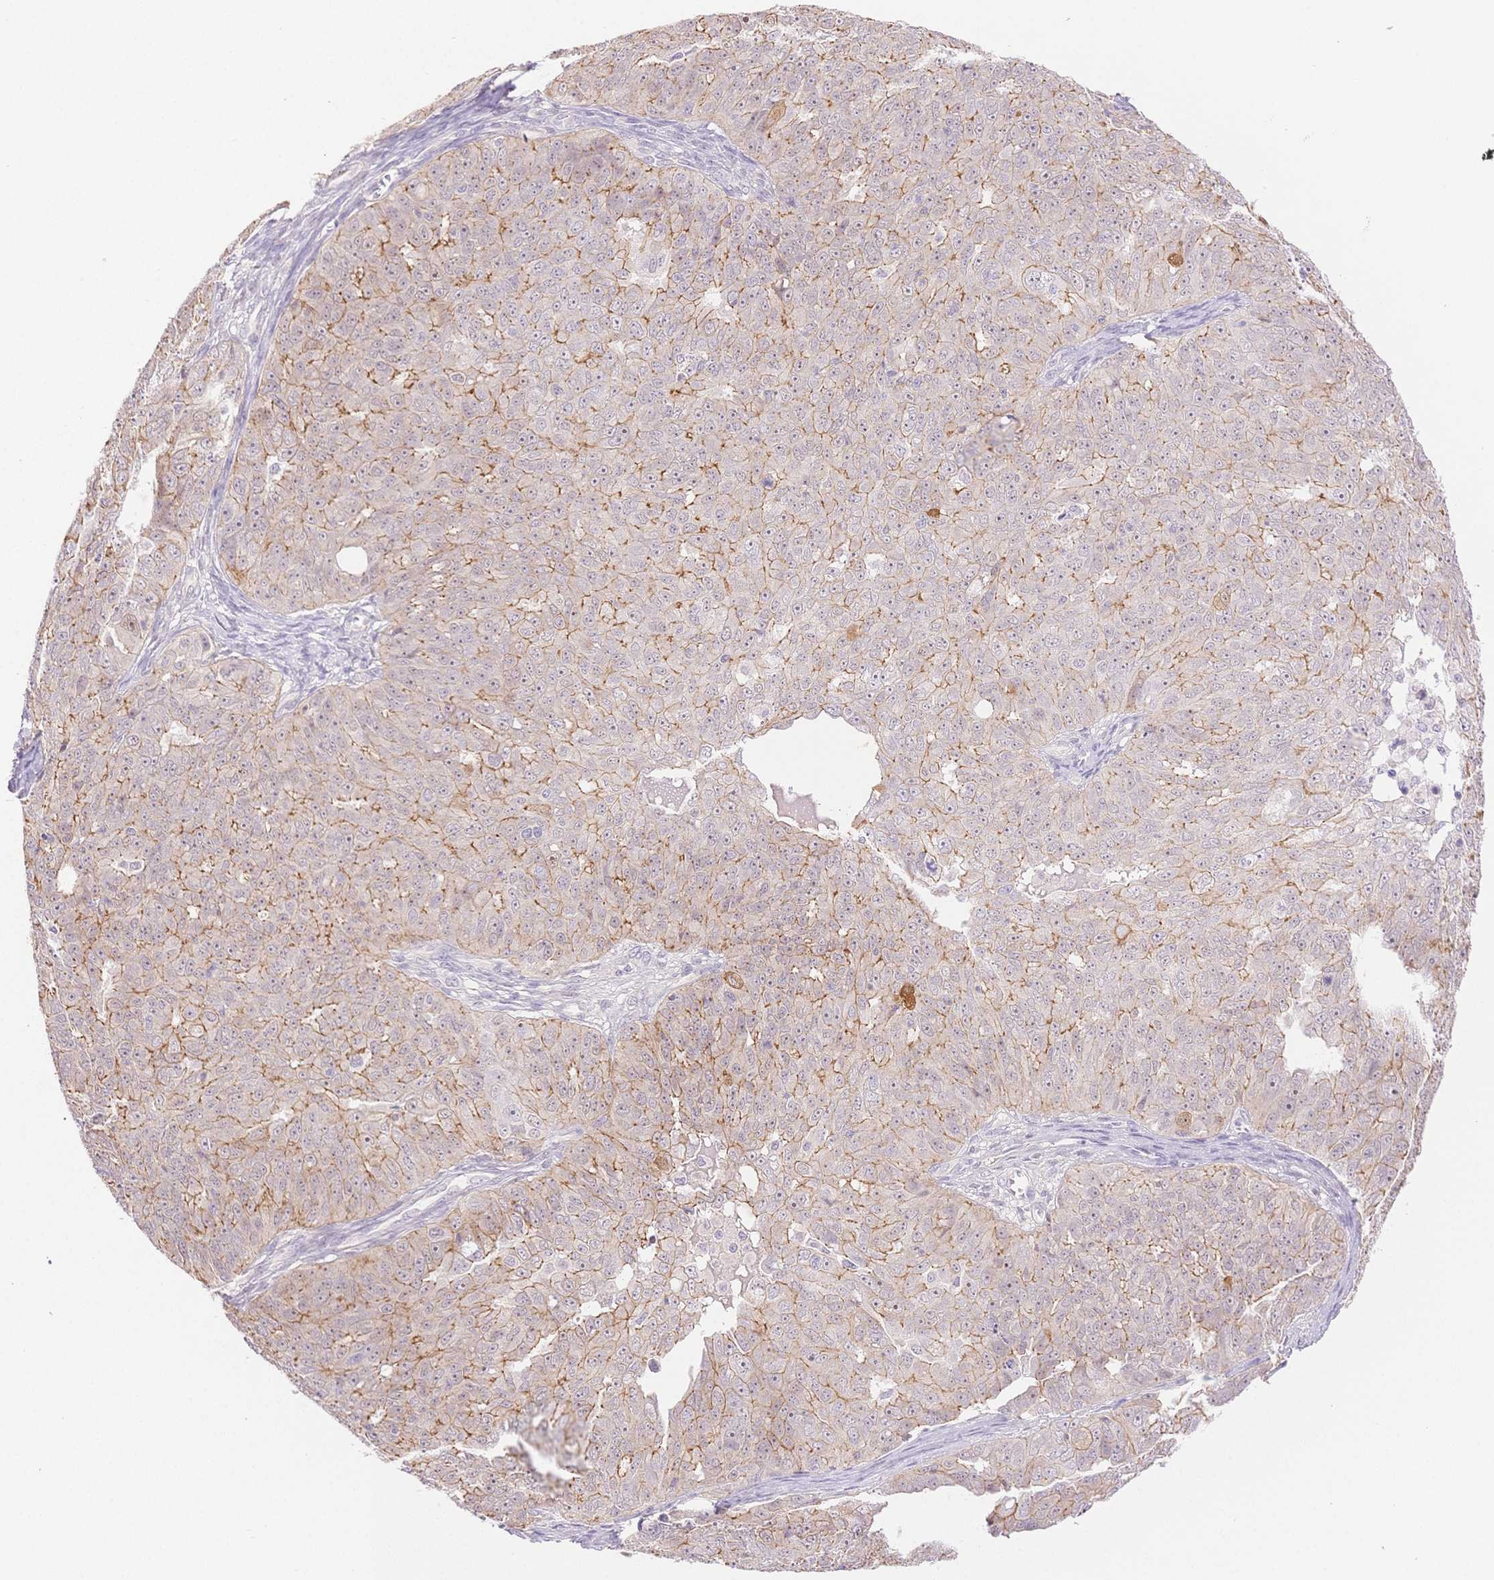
{"staining": {"intensity": "moderate", "quantity": "25%-75%", "location": "cytoplasmic/membranous"}, "tissue": "ovarian cancer", "cell_type": "Tumor cells", "image_type": "cancer", "snomed": [{"axis": "morphology", "description": "Carcinoma, endometroid"}, {"axis": "topography", "description": "Ovary"}], "caption": "An IHC image of neoplastic tissue is shown. Protein staining in brown labels moderate cytoplasmic/membranous positivity in ovarian cancer (endometroid carcinoma) within tumor cells.", "gene": "WDR54", "patient": {"sex": "female", "age": 70}}